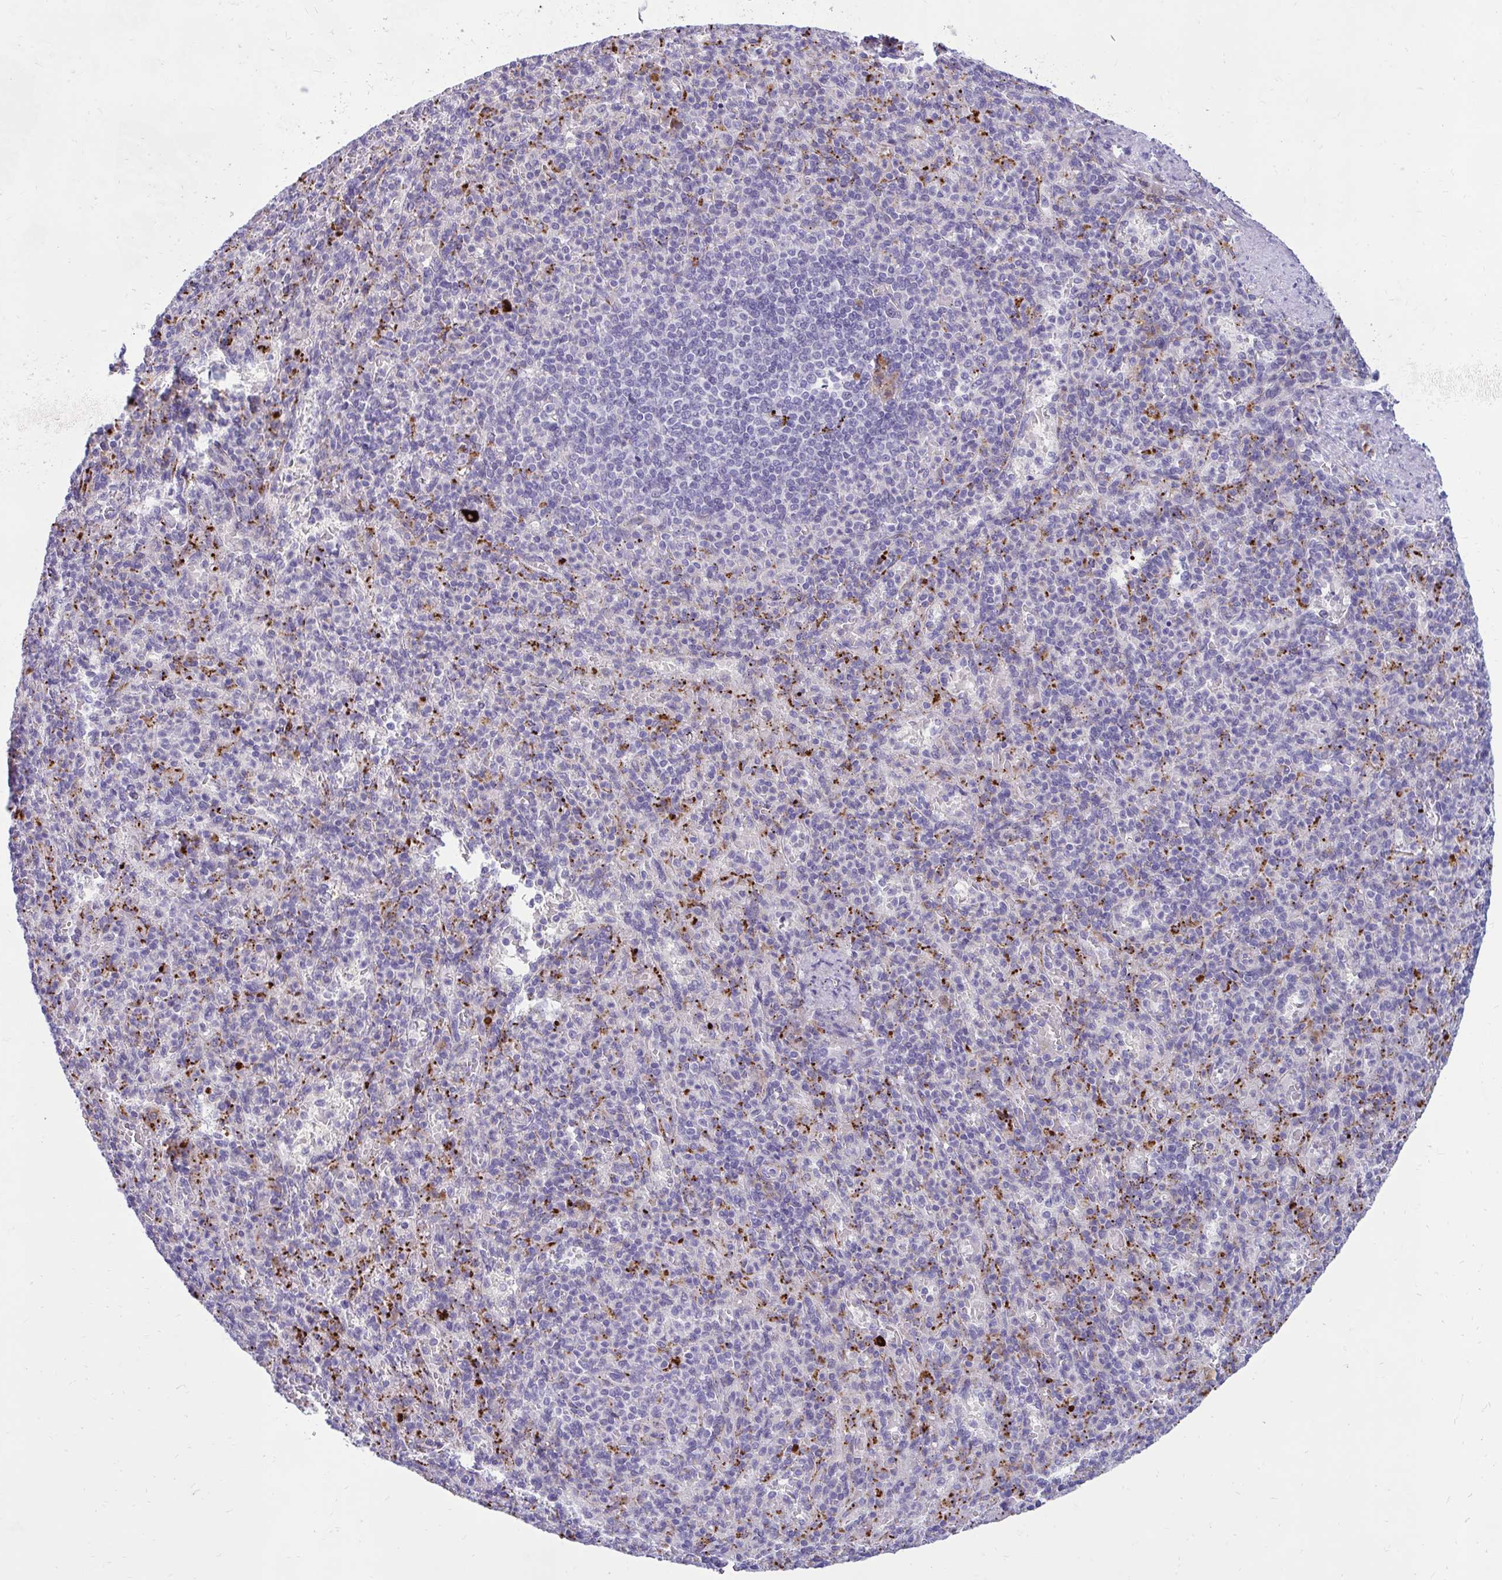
{"staining": {"intensity": "negative", "quantity": "none", "location": "none"}, "tissue": "spleen", "cell_type": "Cells in red pulp", "image_type": "normal", "snomed": [{"axis": "morphology", "description": "Normal tissue, NOS"}, {"axis": "topography", "description": "Spleen"}], "caption": "Immunohistochemical staining of benign human spleen exhibits no significant staining in cells in red pulp.", "gene": "FAM219B", "patient": {"sex": "female", "age": 74}}